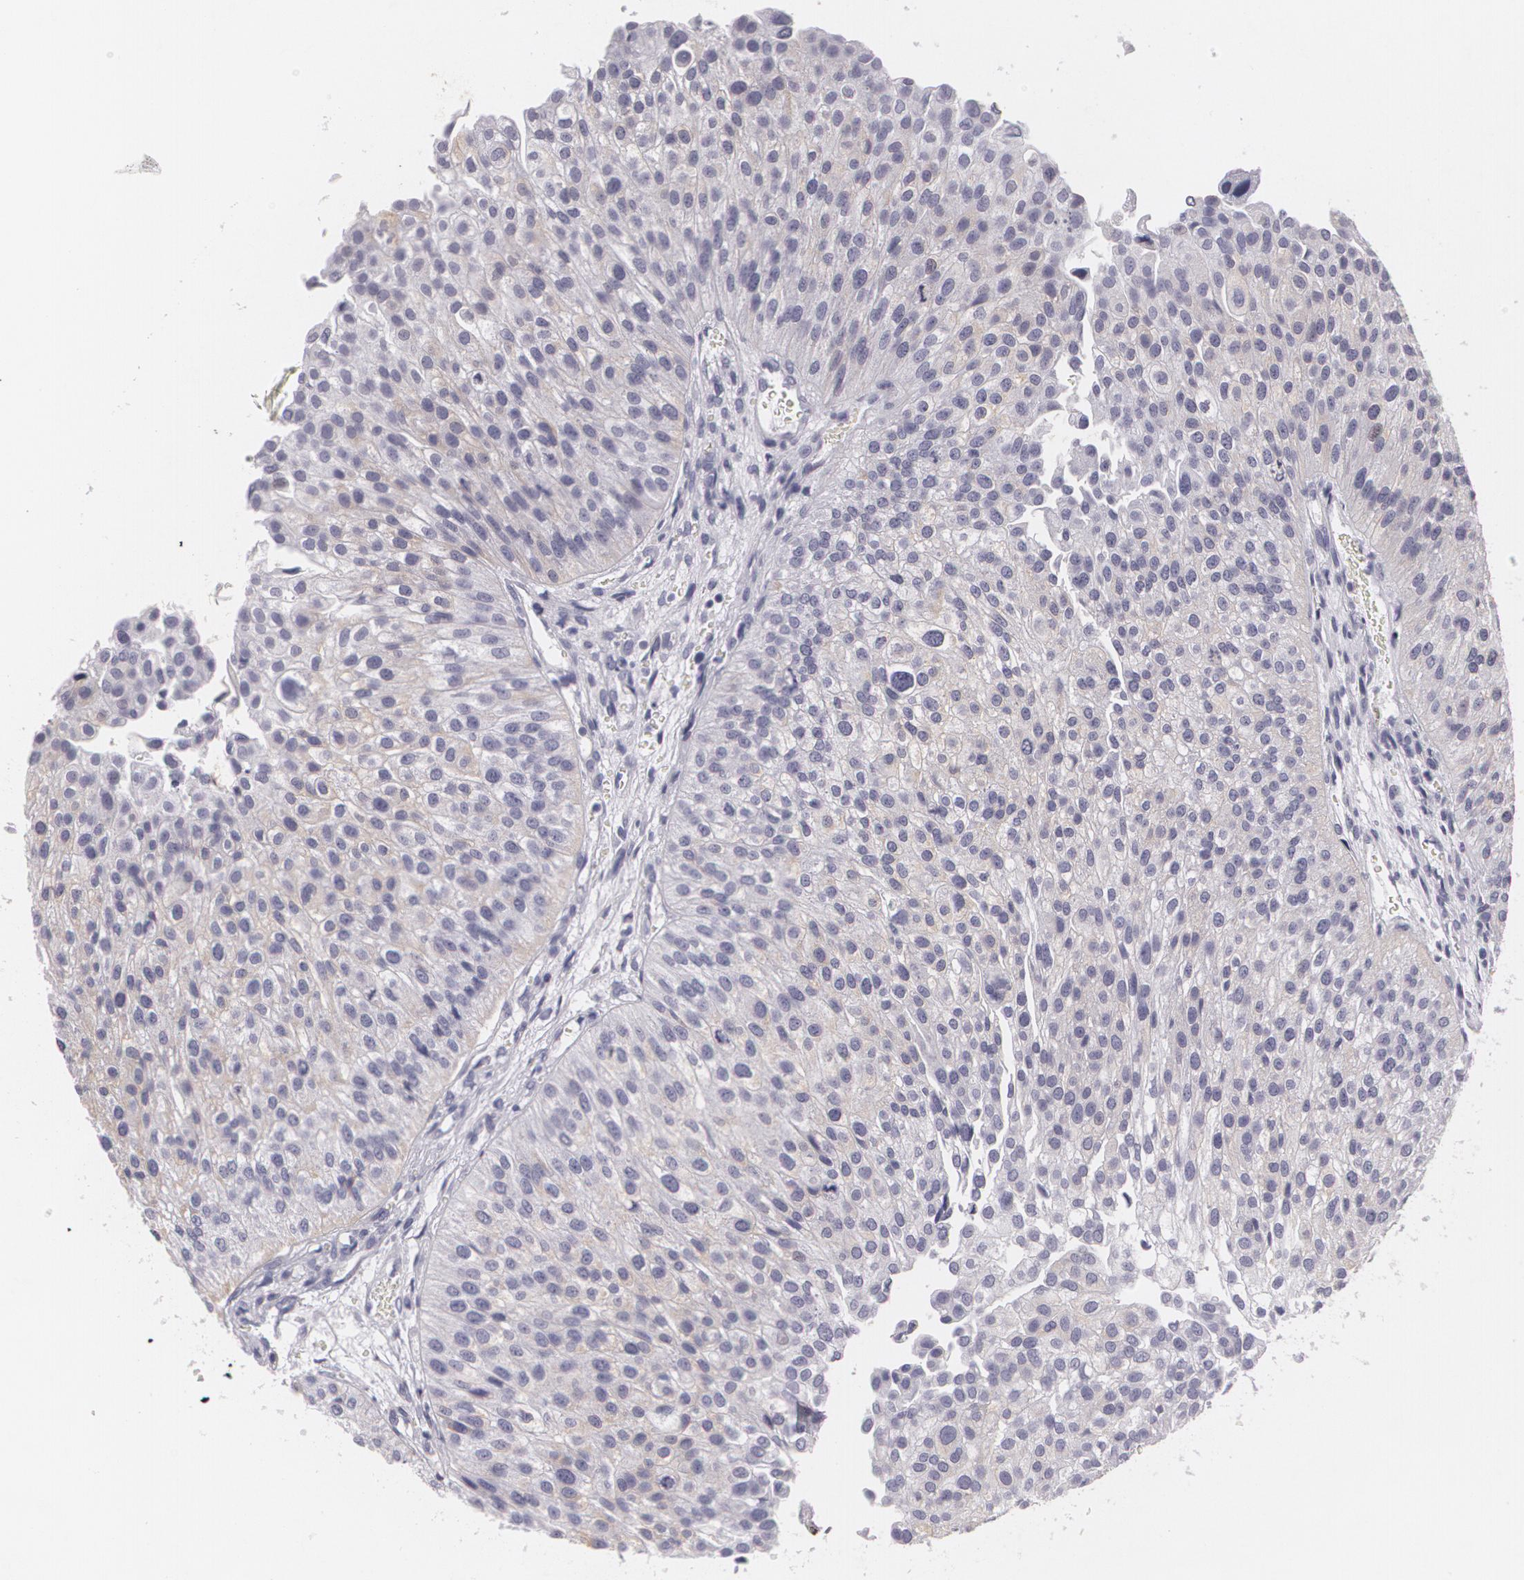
{"staining": {"intensity": "negative", "quantity": "none", "location": "none"}, "tissue": "urothelial cancer", "cell_type": "Tumor cells", "image_type": "cancer", "snomed": [{"axis": "morphology", "description": "Urothelial carcinoma, Low grade"}, {"axis": "topography", "description": "Urinary bladder"}], "caption": "Urothelial cancer was stained to show a protein in brown. There is no significant expression in tumor cells. (Immunohistochemistry (ihc), brightfield microscopy, high magnification).", "gene": "MAP2", "patient": {"sex": "female", "age": 89}}